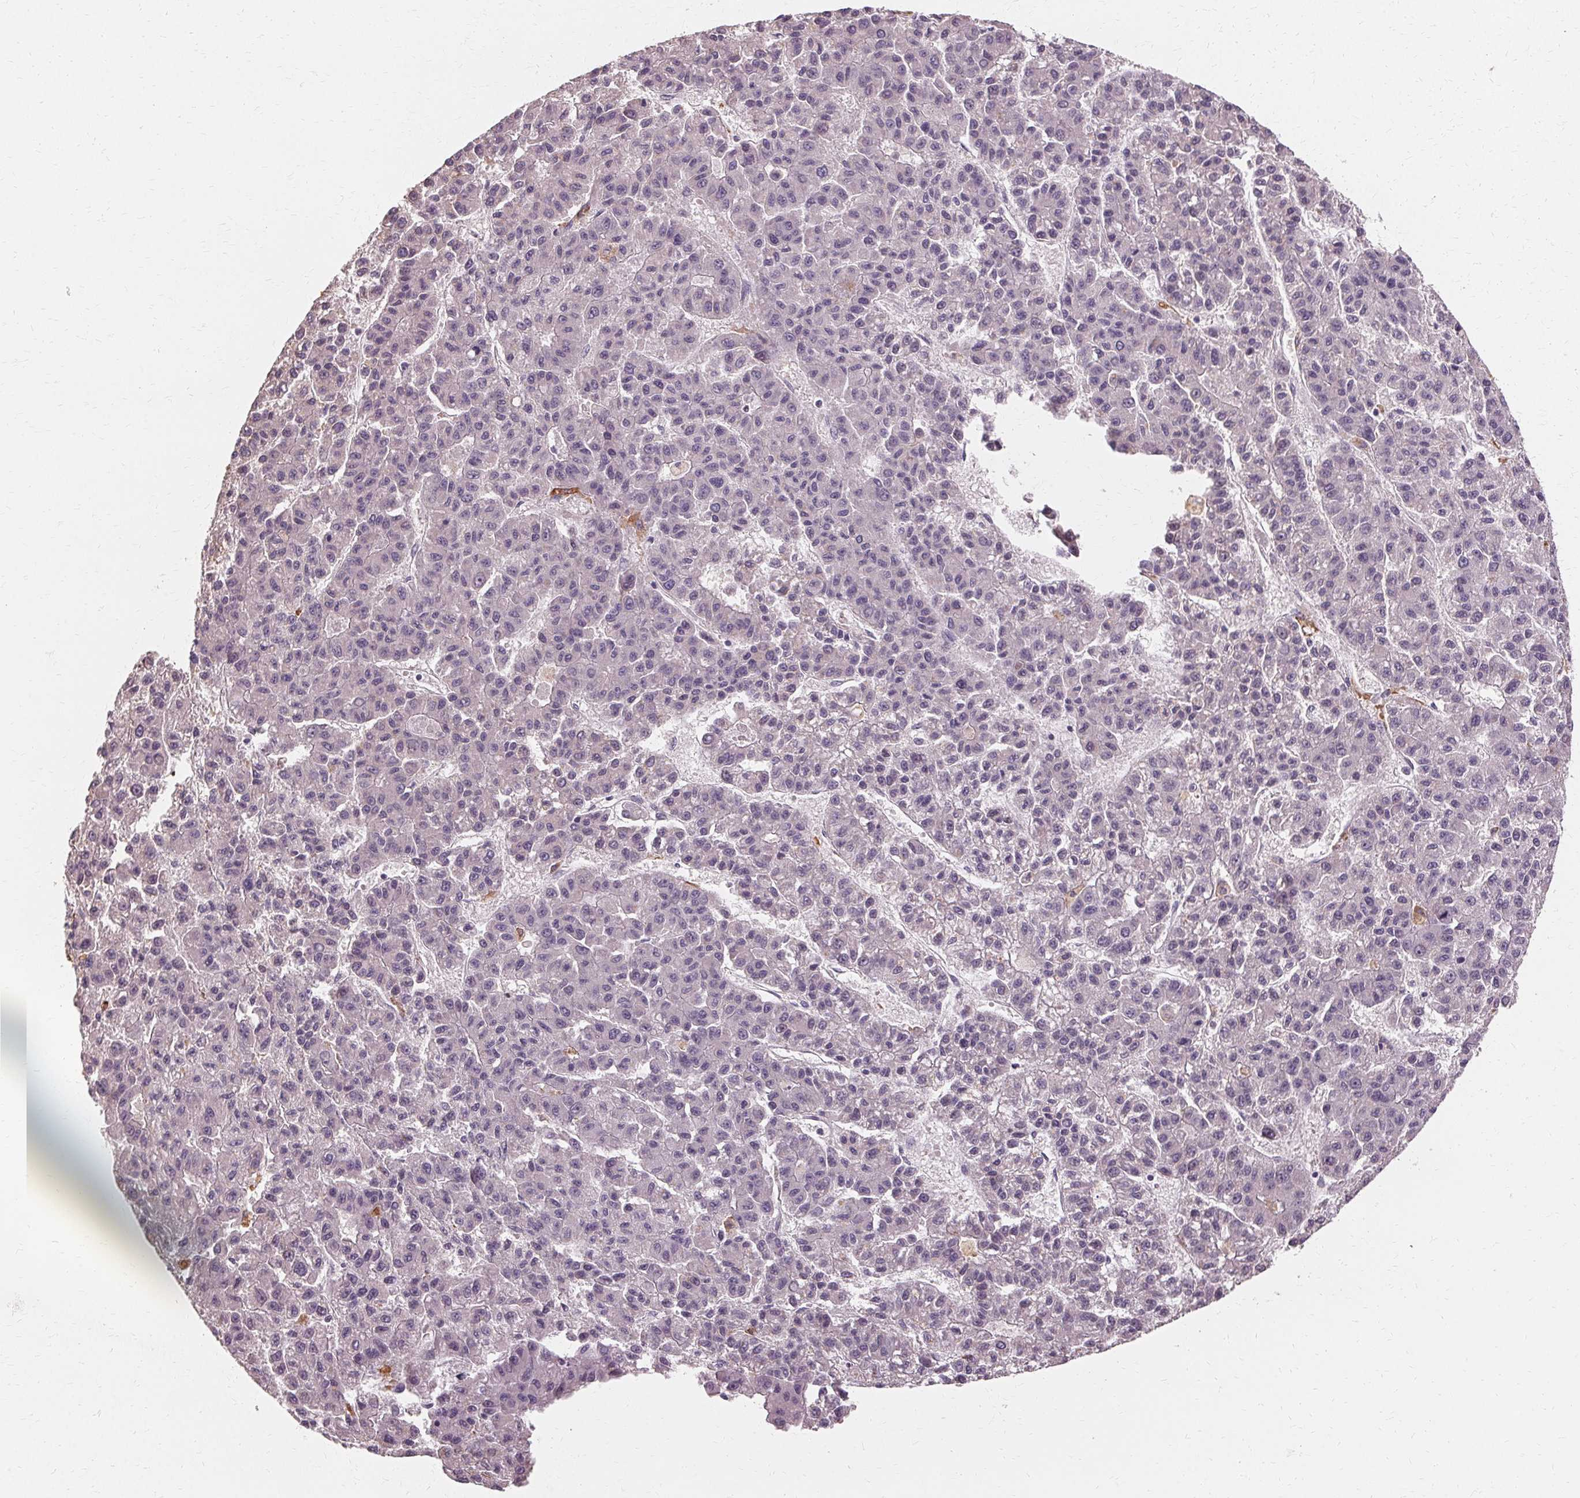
{"staining": {"intensity": "negative", "quantity": "none", "location": "none"}, "tissue": "liver cancer", "cell_type": "Tumor cells", "image_type": "cancer", "snomed": [{"axis": "morphology", "description": "Carcinoma, Hepatocellular, NOS"}, {"axis": "topography", "description": "Liver"}], "caption": "Immunohistochemistry image of neoplastic tissue: human hepatocellular carcinoma (liver) stained with DAB displays no significant protein staining in tumor cells.", "gene": "IFNGR1", "patient": {"sex": "male", "age": 70}}